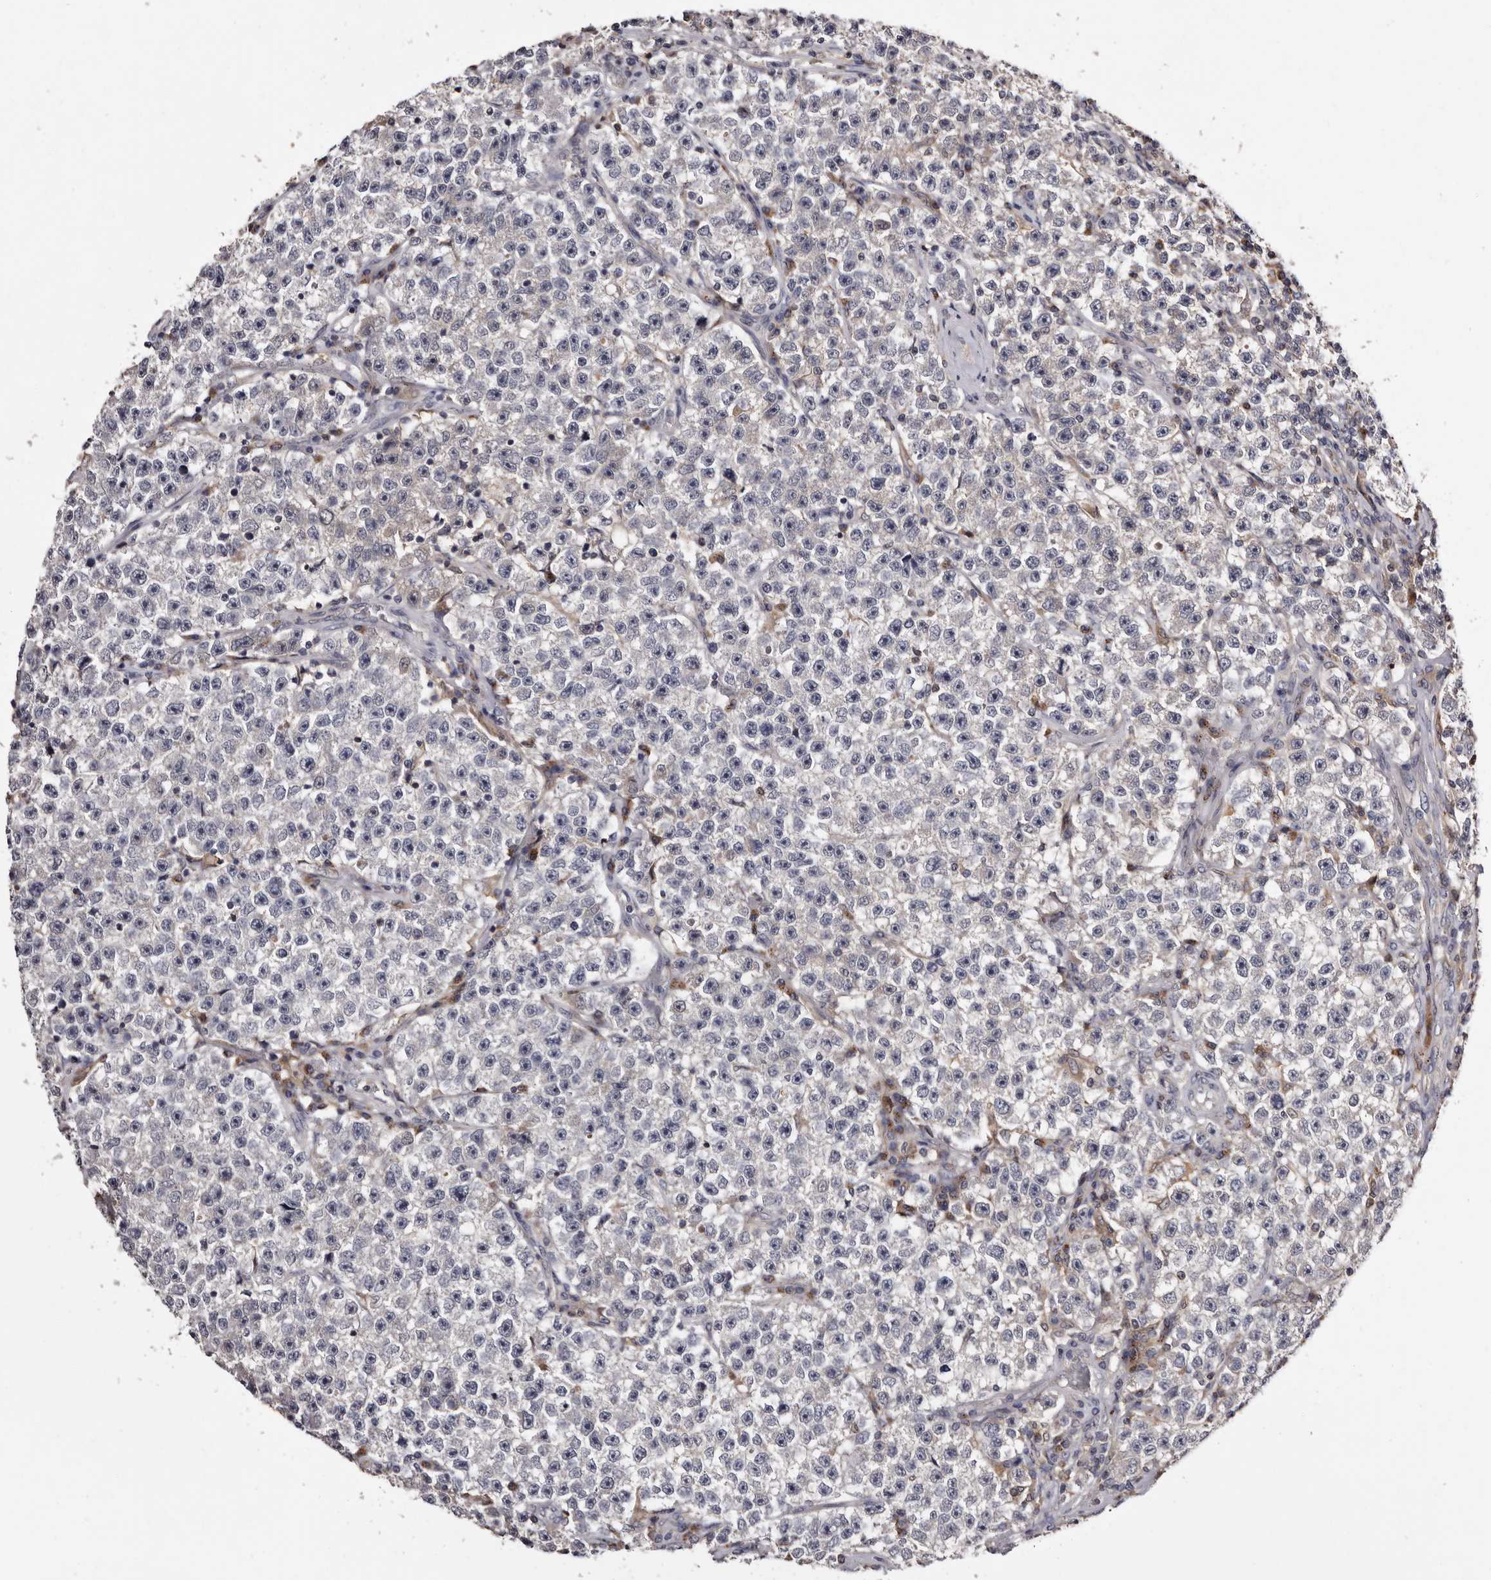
{"staining": {"intensity": "negative", "quantity": "none", "location": "none"}, "tissue": "testis cancer", "cell_type": "Tumor cells", "image_type": "cancer", "snomed": [{"axis": "morphology", "description": "Seminoma, NOS"}, {"axis": "topography", "description": "Testis"}], "caption": "This is an IHC histopathology image of human testis seminoma. There is no expression in tumor cells.", "gene": "DNPH1", "patient": {"sex": "male", "age": 22}}